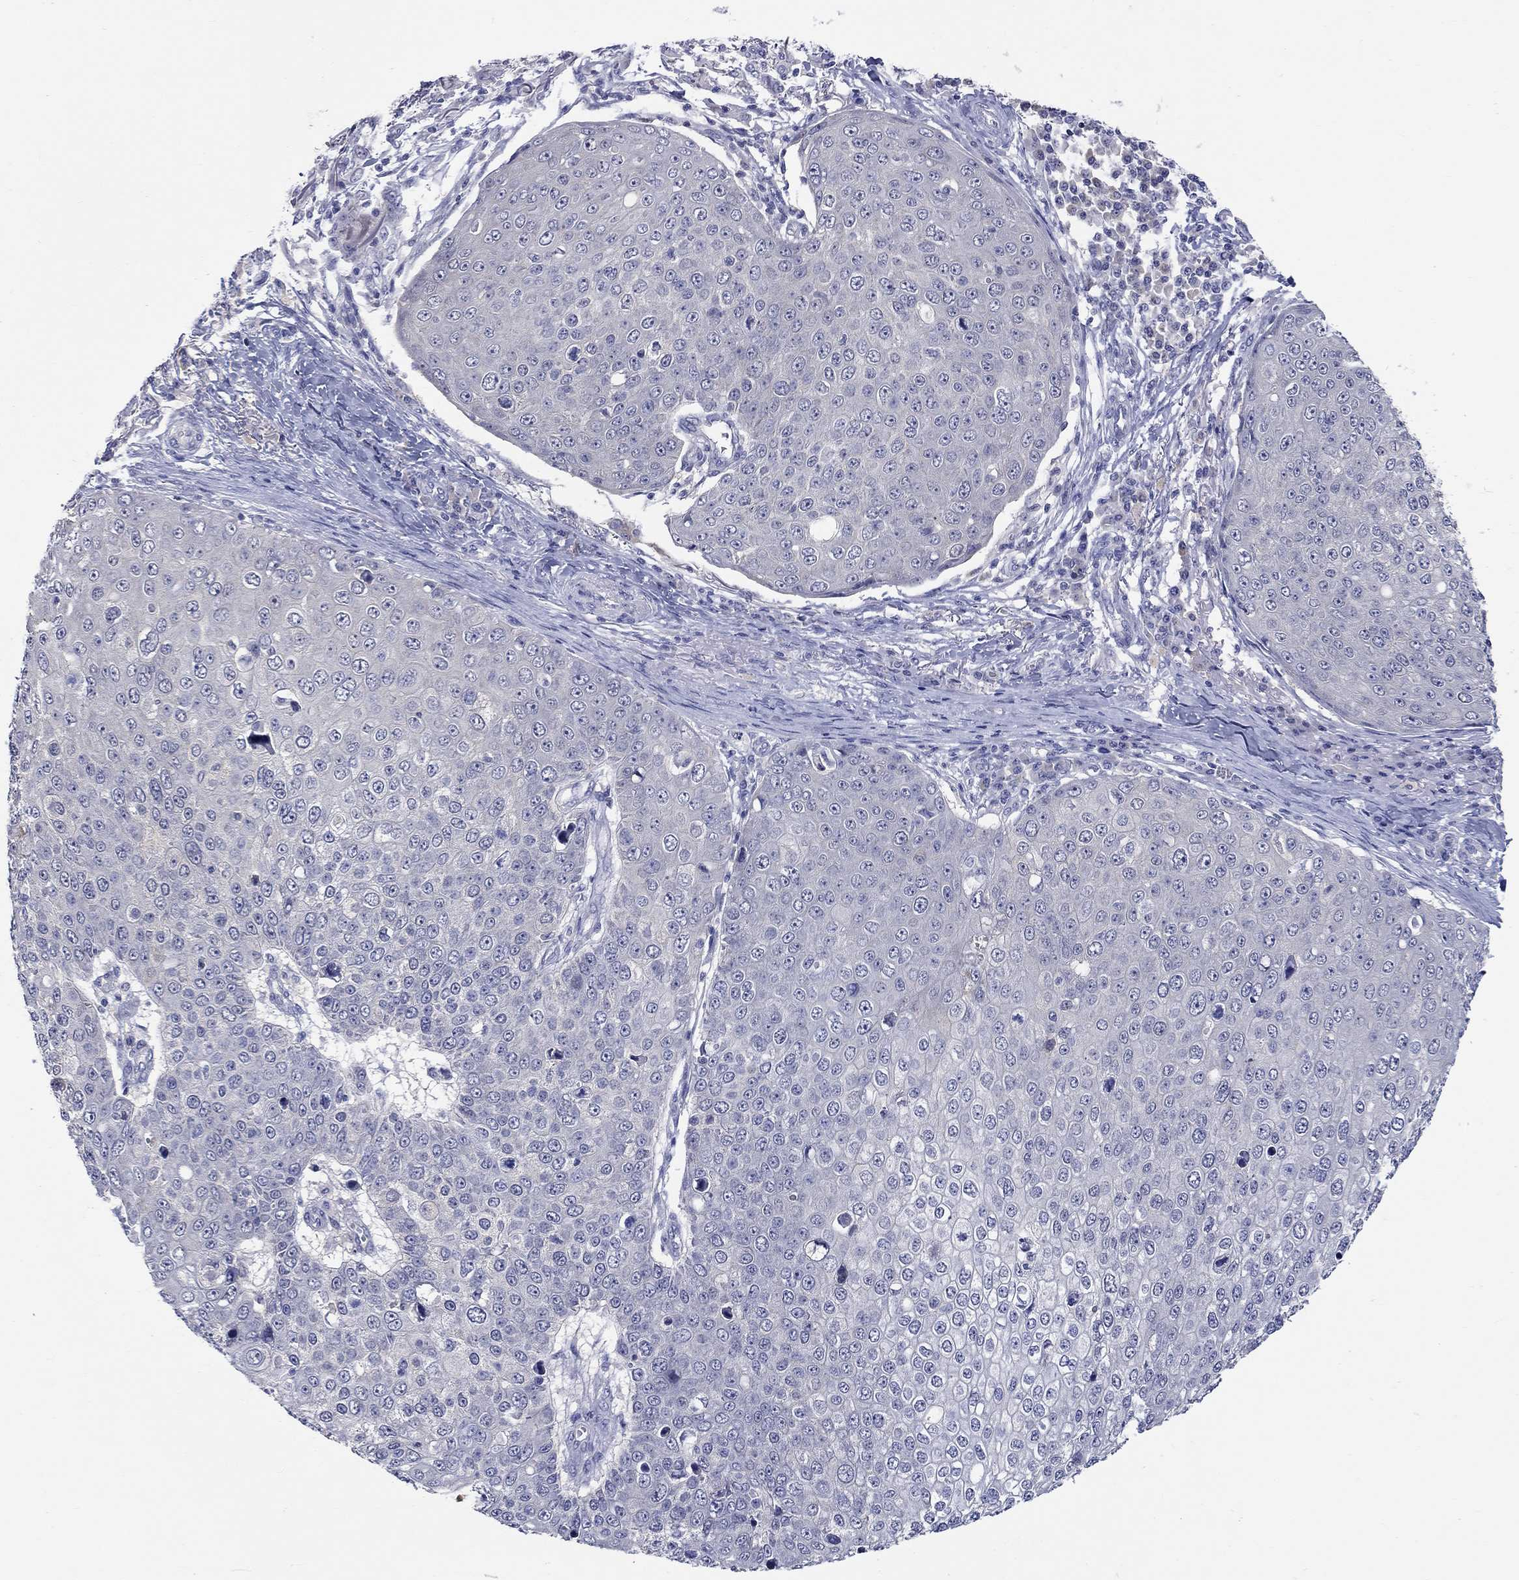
{"staining": {"intensity": "negative", "quantity": "none", "location": "none"}, "tissue": "skin cancer", "cell_type": "Tumor cells", "image_type": "cancer", "snomed": [{"axis": "morphology", "description": "Squamous cell carcinoma, NOS"}, {"axis": "topography", "description": "Skin"}], "caption": "Immunohistochemistry micrograph of neoplastic tissue: human skin cancer stained with DAB shows no significant protein staining in tumor cells. (Immunohistochemistry, brightfield microscopy, high magnification).", "gene": "SLC30A3", "patient": {"sex": "male", "age": 71}}